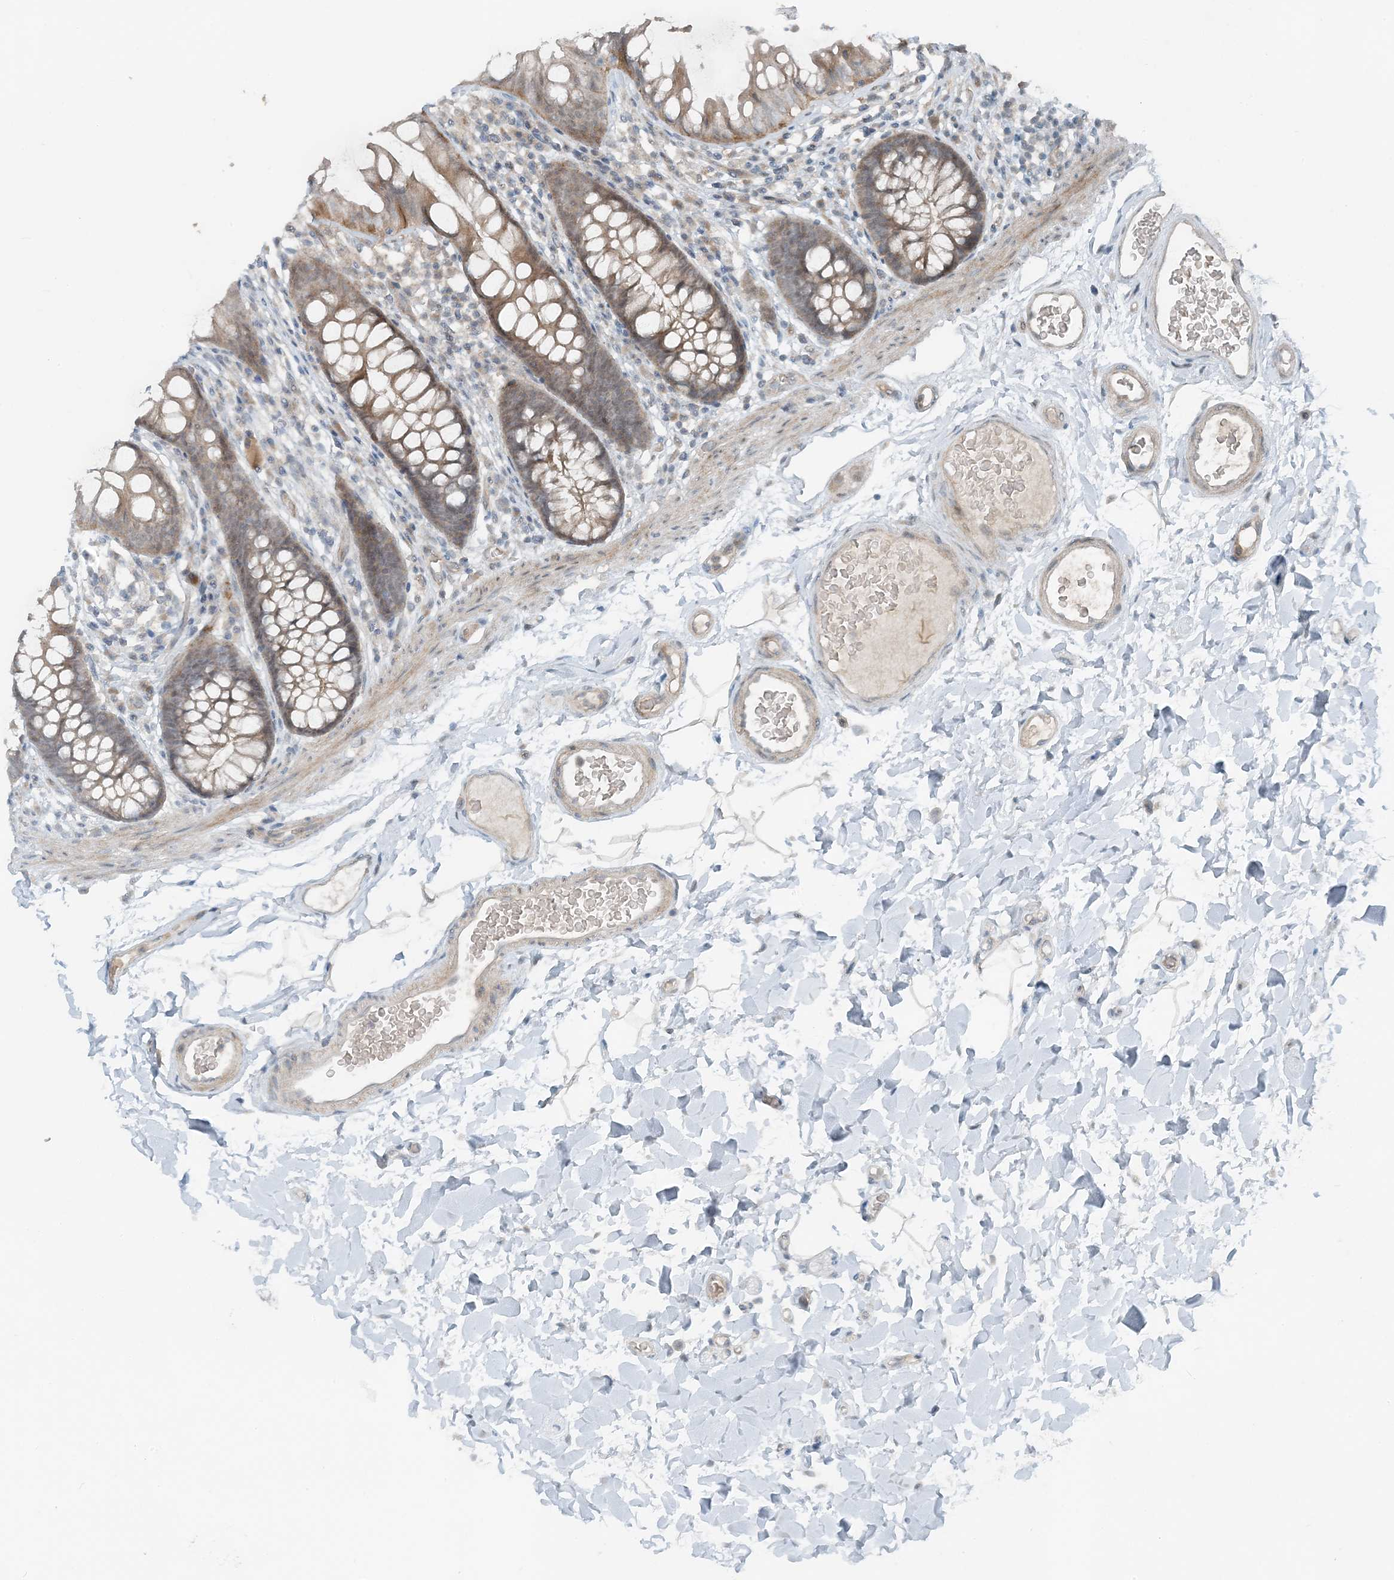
{"staining": {"intensity": "weak", "quantity": "25%-75%", "location": "cytoplasmic/membranous"}, "tissue": "colon", "cell_type": "Endothelial cells", "image_type": "normal", "snomed": [{"axis": "morphology", "description": "Normal tissue, NOS"}, {"axis": "topography", "description": "Colon"}], "caption": "This is an image of IHC staining of normal colon, which shows weak staining in the cytoplasmic/membranous of endothelial cells.", "gene": "MITD1", "patient": {"sex": "female", "age": 62}}